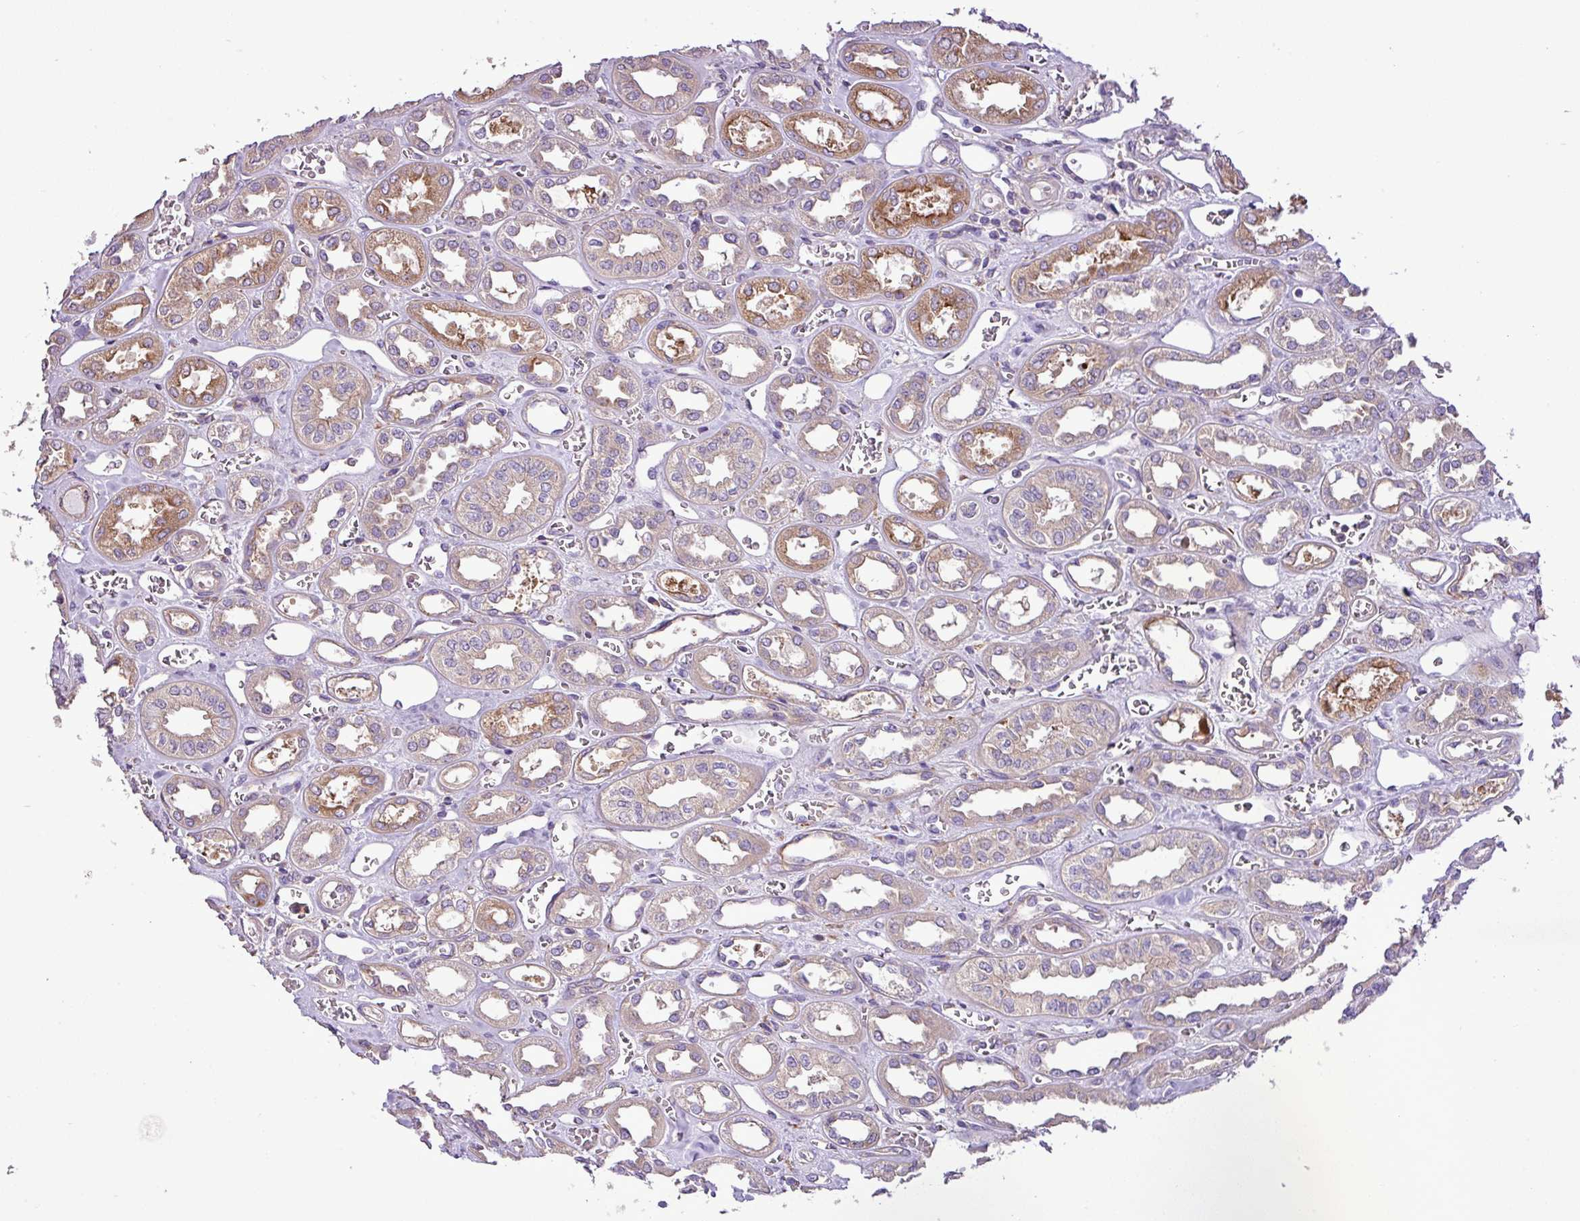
{"staining": {"intensity": "negative", "quantity": "none", "location": "none"}, "tissue": "kidney", "cell_type": "Cells in glomeruli", "image_type": "normal", "snomed": [{"axis": "morphology", "description": "Normal tissue, NOS"}, {"axis": "morphology", "description": "Adenocarcinoma, NOS"}, {"axis": "topography", "description": "Kidney"}], "caption": "Immunohistochemistry (IHC) photomicrograph of normal kidney stained for a protein (brown), which demonstrates no positivity in cells in glomeruli.", "gene": "RPL13", "patient": {"sex": "female", "age": 68}}